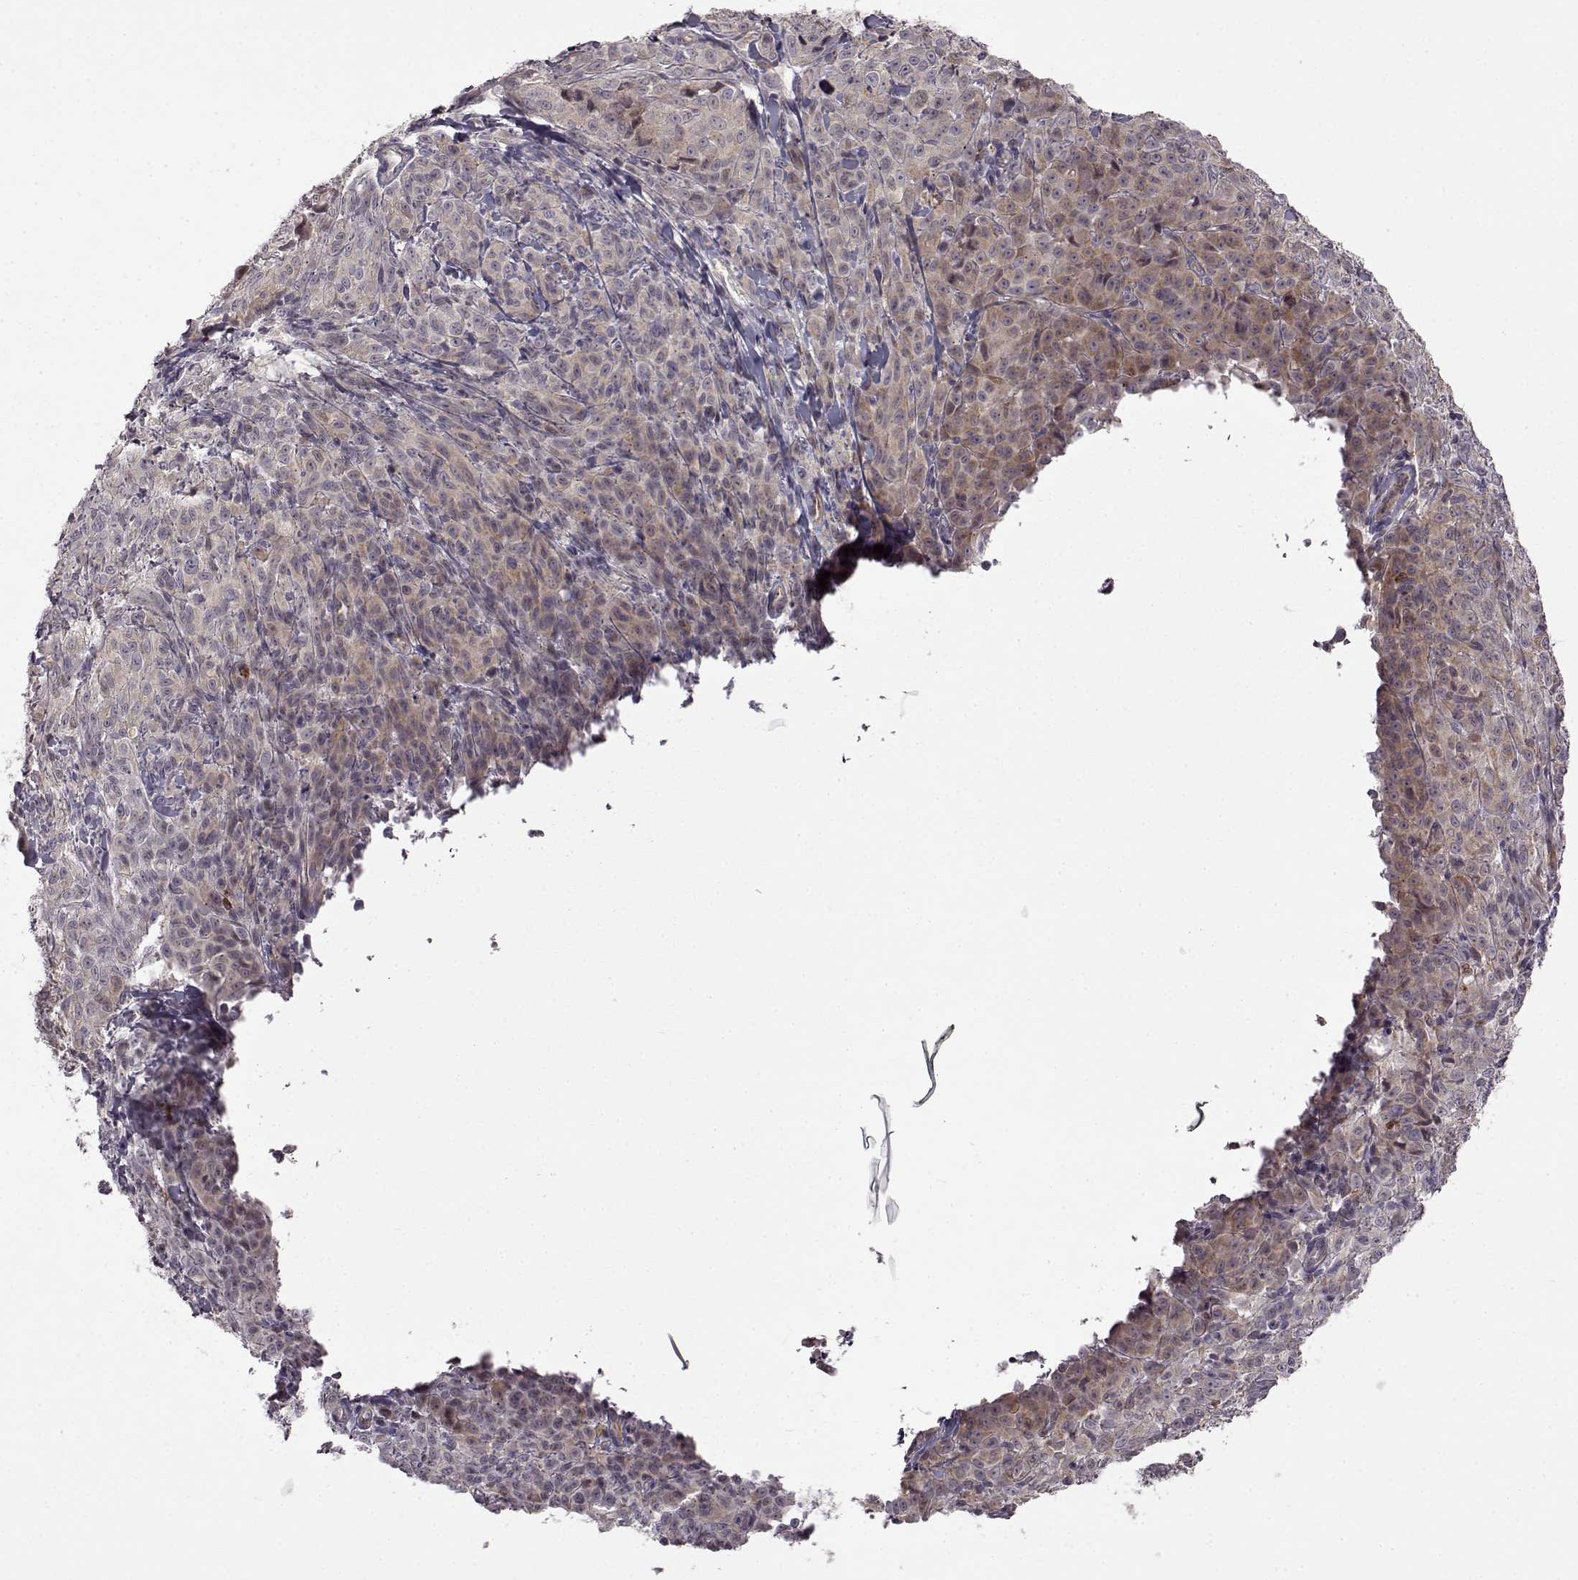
{"staining": {"intensity": "weak", "quantity": "<25%", "location": "cytoplasmic/membranous"}, "tissue": "melanoma", "cell_type": "Tumor cells", "image_type": "cancer", "snomed": [{"axis": "morphology", "description": "Malignant melanoma, NOS"}, {"axis": "topography", "description": "Skin"}], "caption": "This is an IHC photomicrograph of malignant melanoma. There is no expression in tumor cells.", "gene": "B3GNT6", "patient": {"sex": "male", "age": 89}}